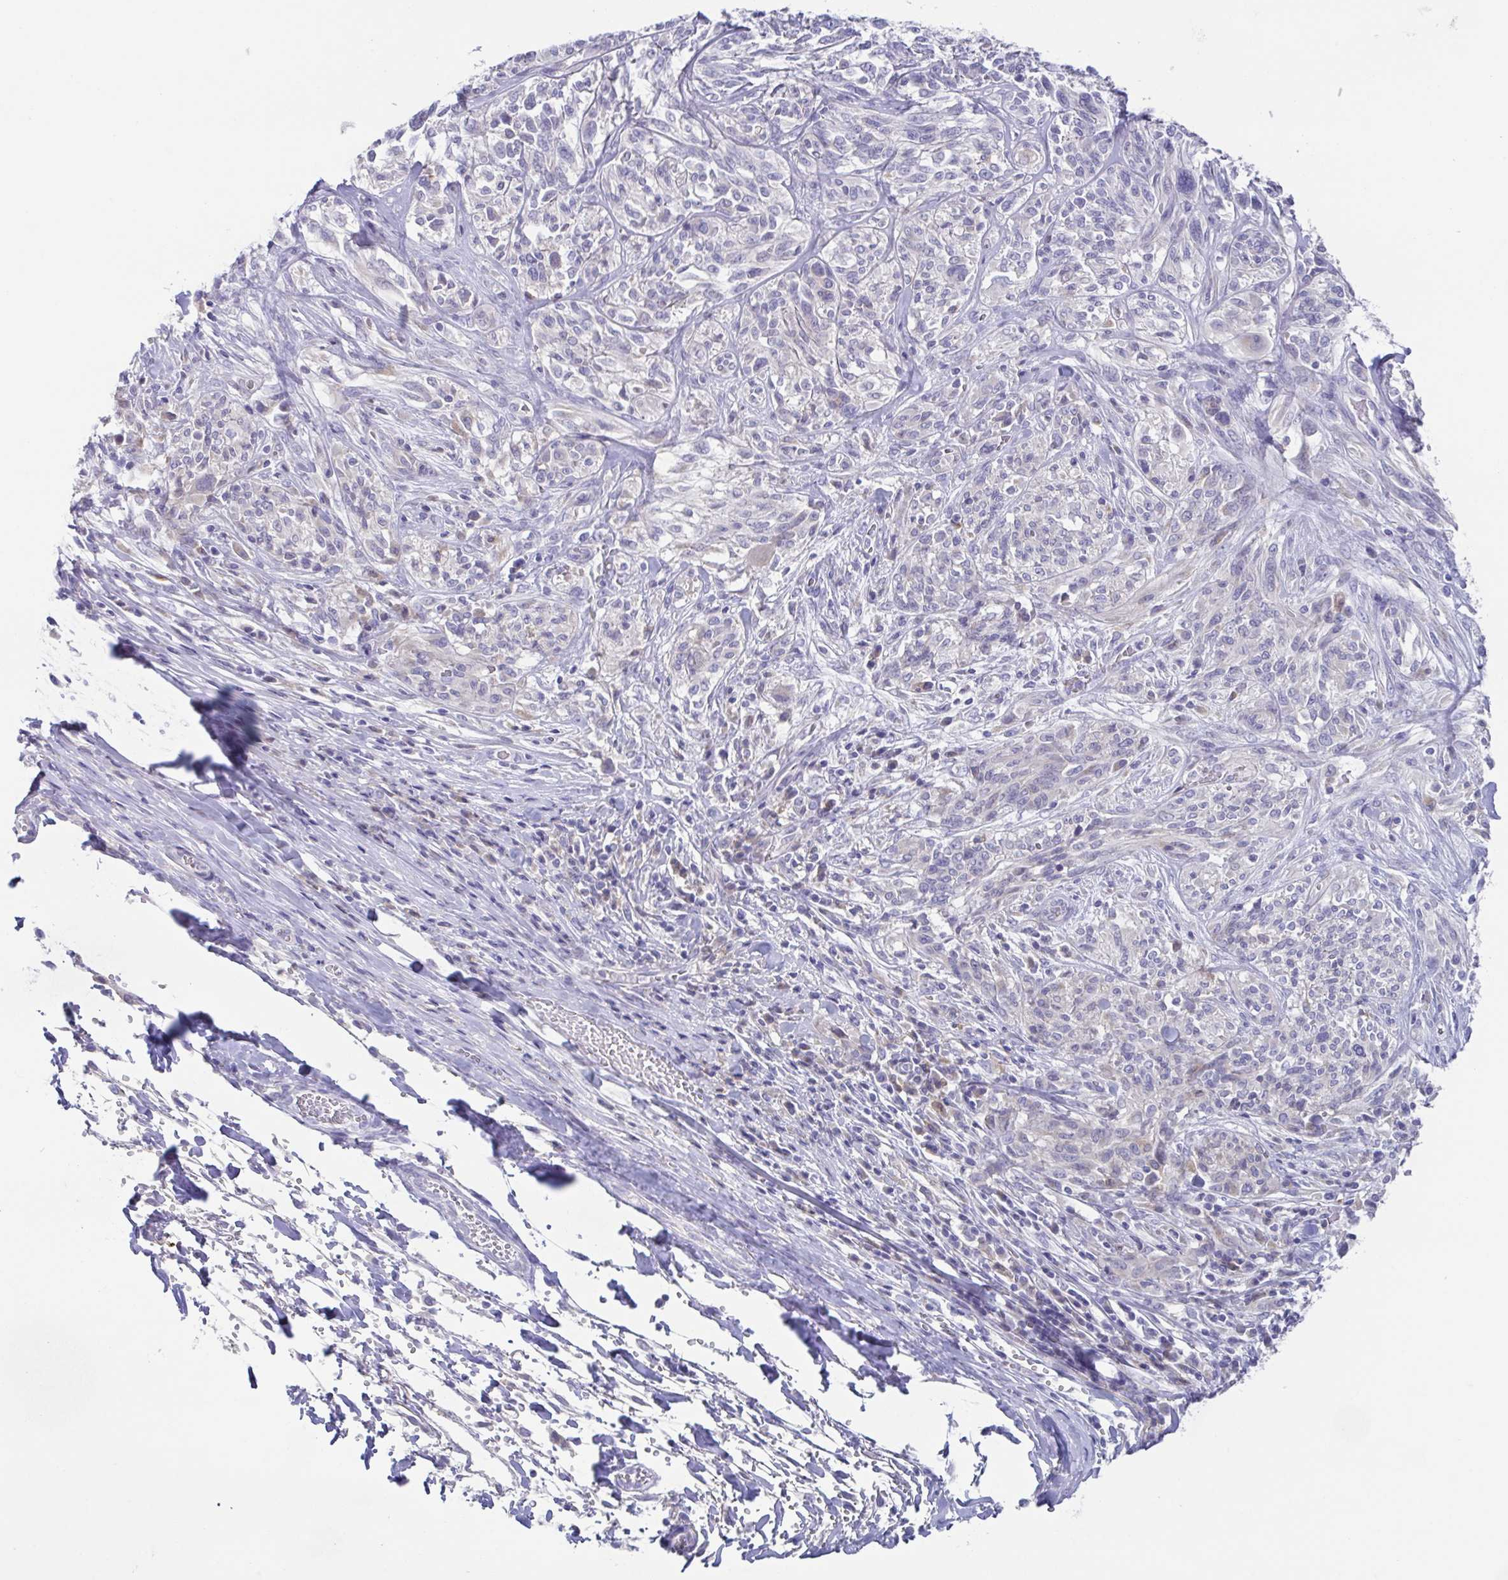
{"staining": {"intensity": "negative", "quantity": "none", "location": "none"}, "tissue": "melanoma", "cell_type": "Tumor cells", "image_type": "cancer", "snomed": [{"axis": "morphology", "description": "Malignant melanoma, NOS"}, {"axis": "topography", "description": "Skin"}], "caption": "Tumor cells are negative for protein expression in human malignant melanoma.", "gene": "RDH11", "patient": {"sex": "female", "age": 91}}